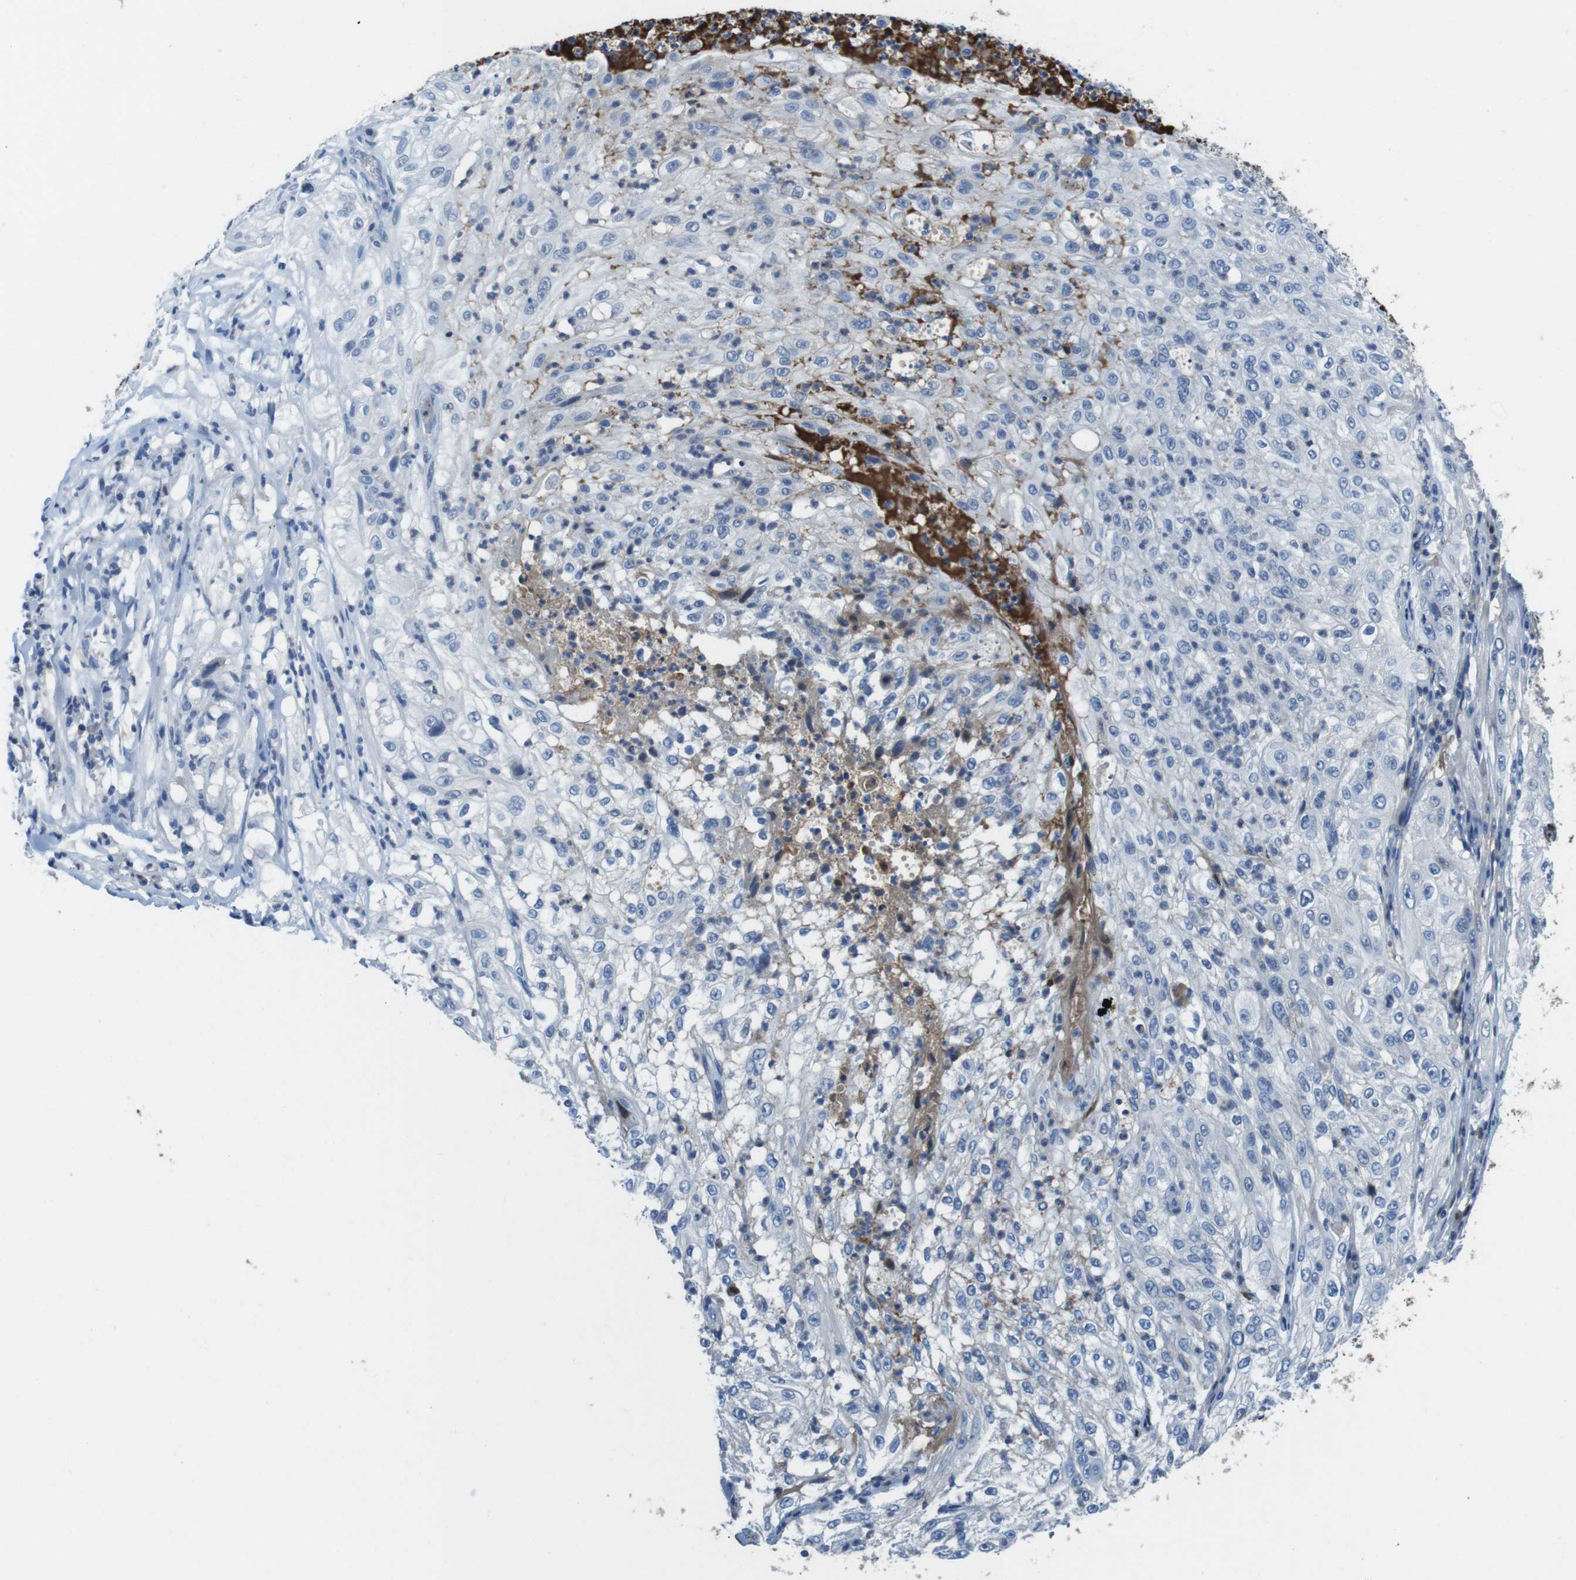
{"staining": {"intensity": "negative", "quantity": "none", "location": "none"}, "tissue": "lung cancer", "cell_type": "Tumor cells", "image_type": "cancer", "snomed": [{"axis": "morphology", "description": "Inflammation, NOS"}, {"axis": "morphology", "description": "Squamous cell carcinoma, NOS"}, {"axis": "topography", "description": "Lymph node"}, {"axis": "topography", "description": "Soft tissue"}, {"axis": "topography", "description": "Lung"}], "caption": "Lung cancer (squamous cell carcinoma) was stained to show a protein in brown. There is no significant staining in tumor cells.", "gene": "TMPRSS15", "patient": {"sex": "male", "age": 66}}